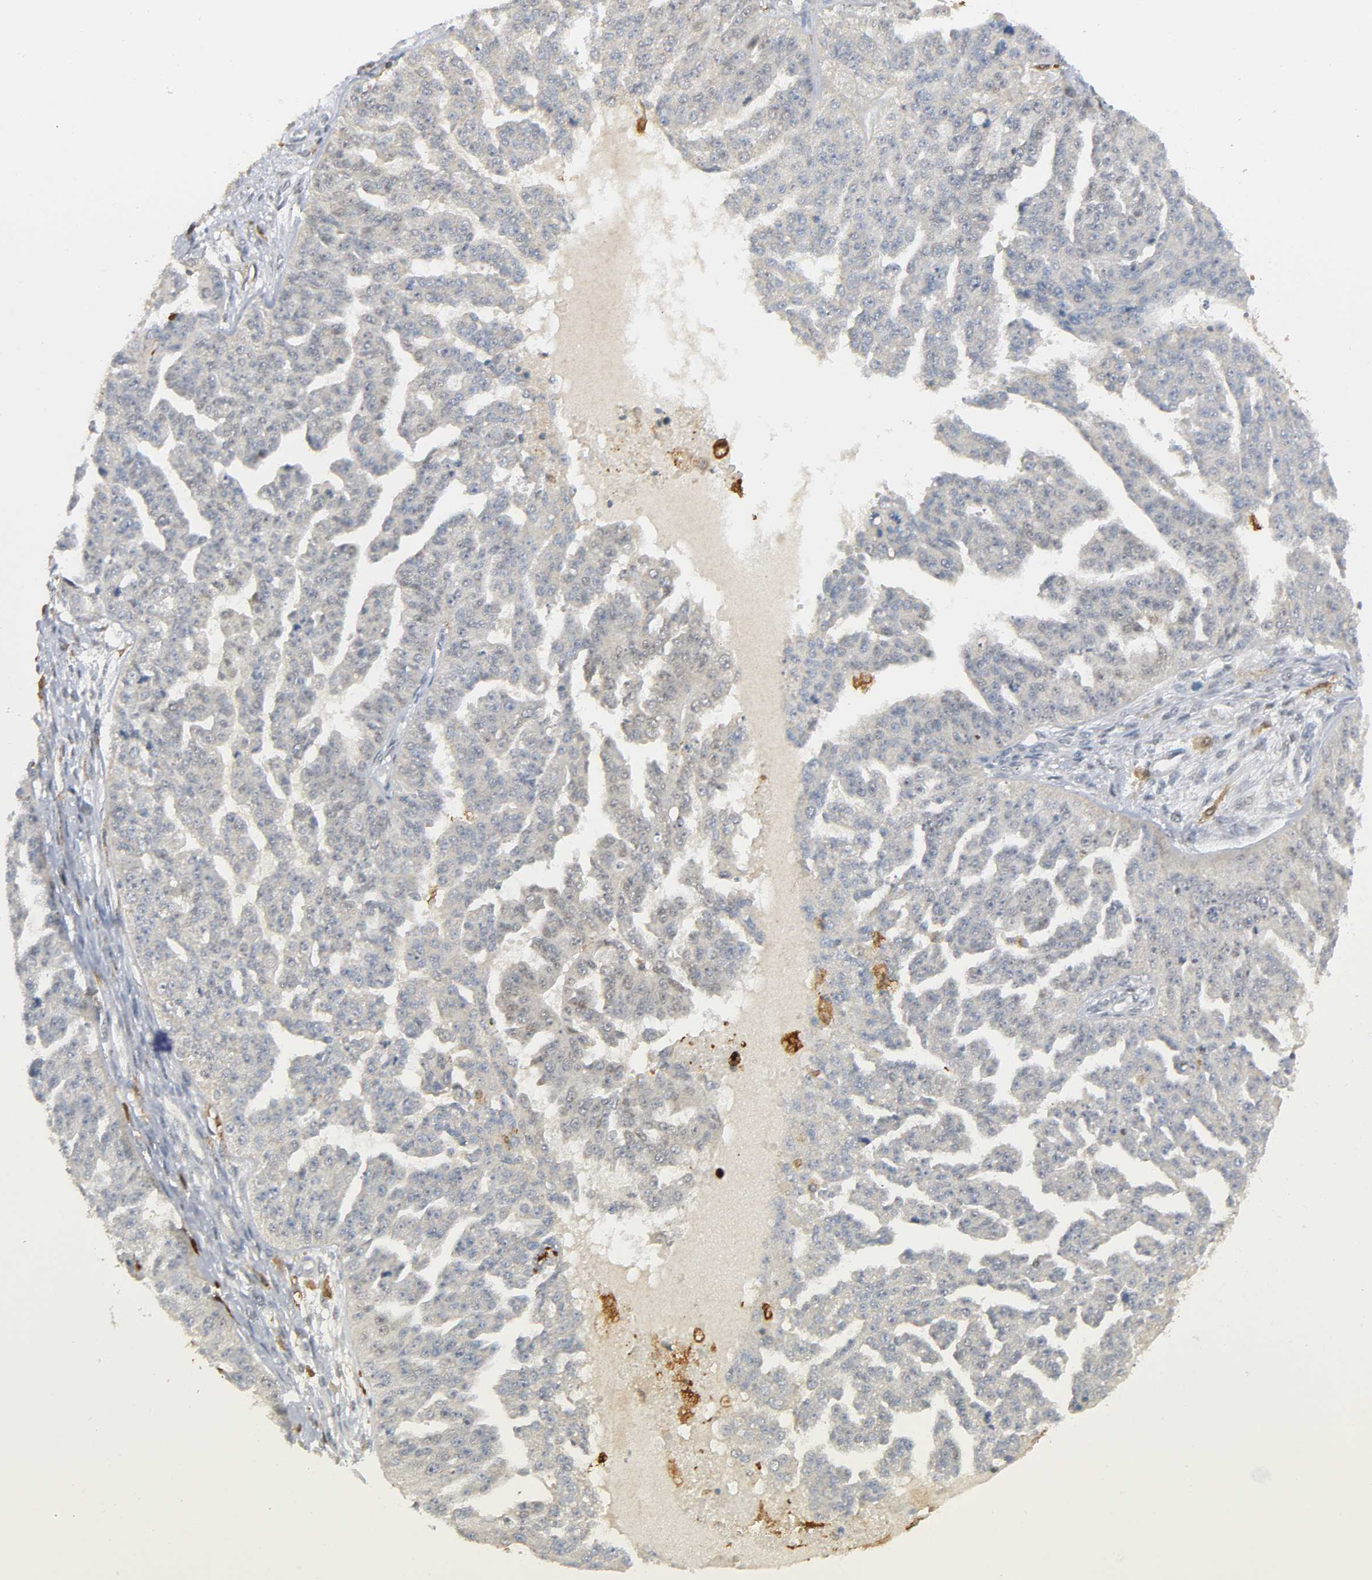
{"staining": {"intensity": "negative", "quantity": "none", "location": "none"}, "tissue": "ovarian cancer", "cell_type": "Tumor cells", "image_type": "cancer", "snomed": [{"axis": "morphology", "description": "Cystadenocarcinoma, serous, NOS"}, {"axis": "topography", "description": "Ovary"}], "caption": "Tumor cells show no significant protein positivity in ovarian serous cystadenocarcinoma.", "gene": "KAT2B", "patient": {"sex": "female", "age": 58}}